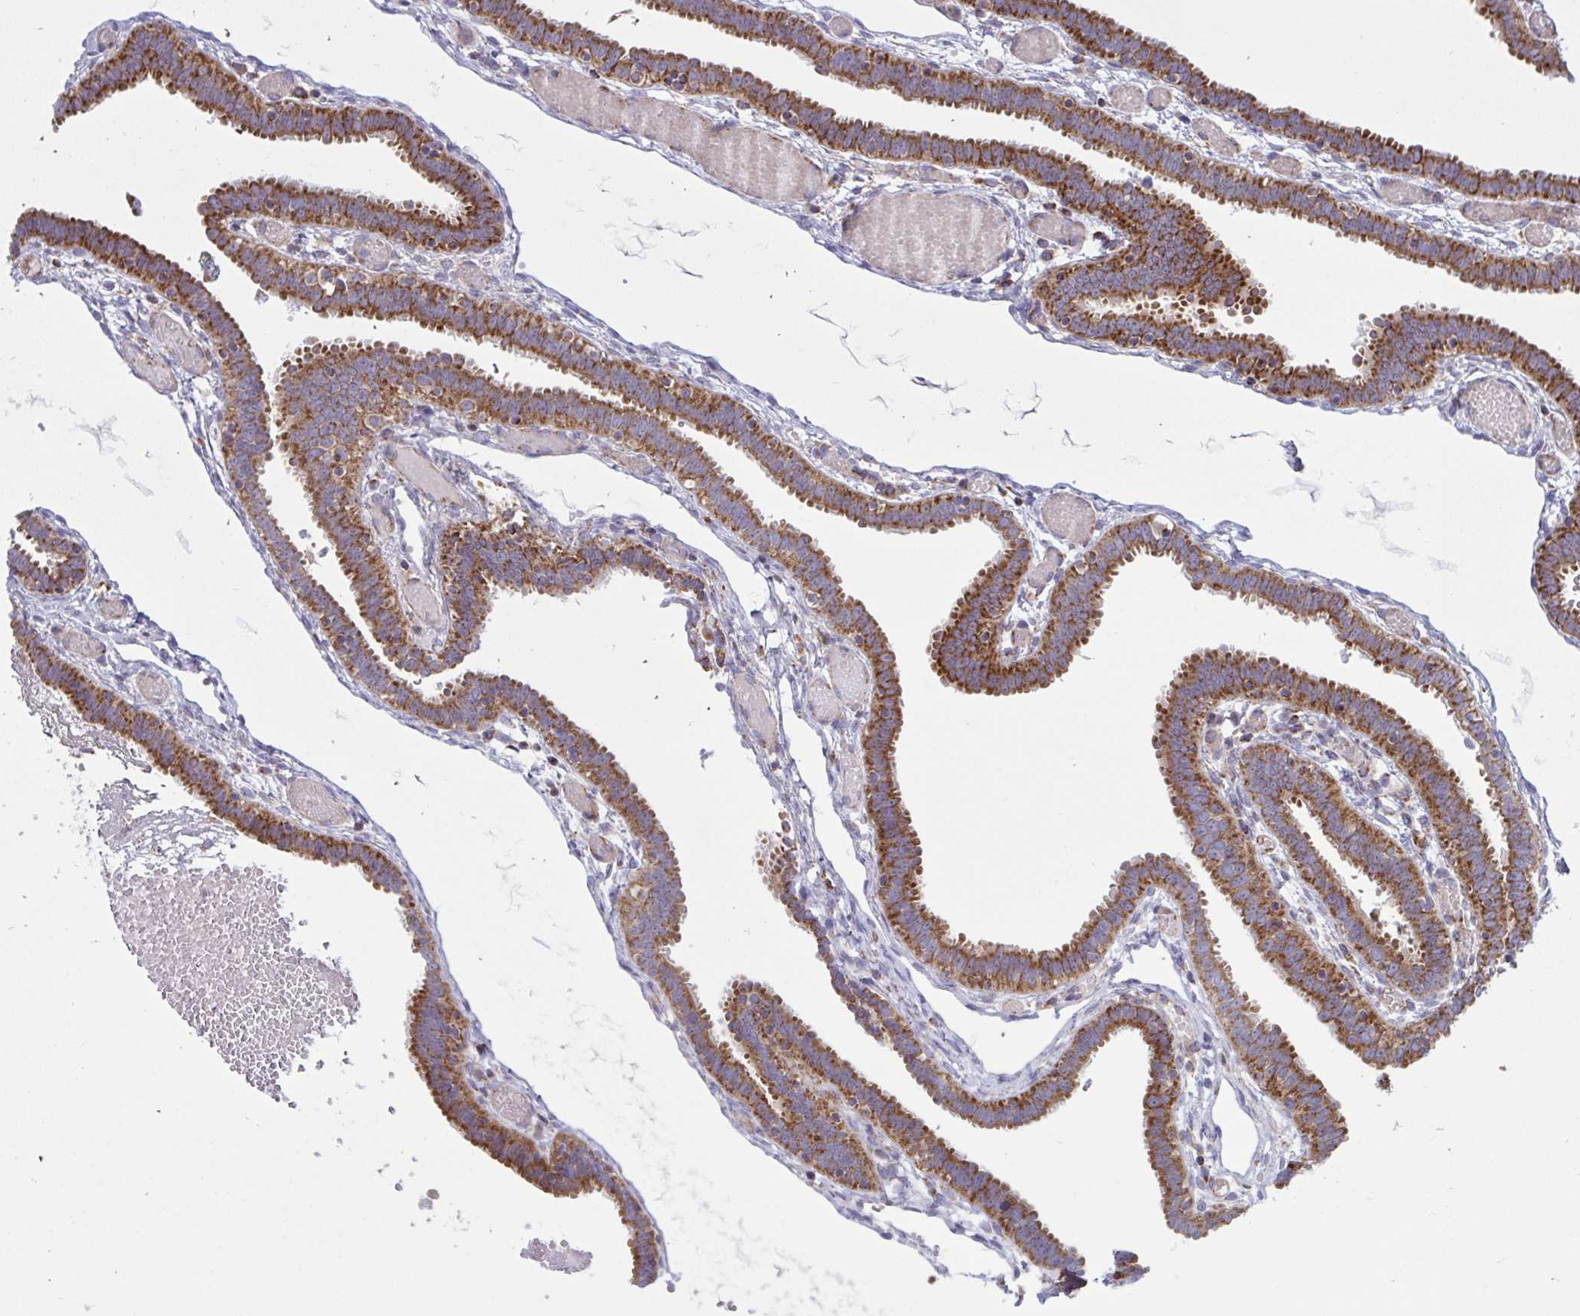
{"staining": {"intensity": "strong", "quantity": ">75%", "location": "cytoplasmic/membranous"}, "tissue": "fallopian tube", "cell_type": "Glandular cells", "image_type": "normal", "snomed": [{"axis": "morphology", "description": "Normal tissue, NOS"}, {"axis": "topography", "description": "Fallopian tube"}], "caption": "Strong cytoplasmic/membranous staining is appreciated in approximately >75% of glandular cells in normal fallopian tube.", "gene": "MICOS10", "patient": {"sex": "female", "age": 37}}